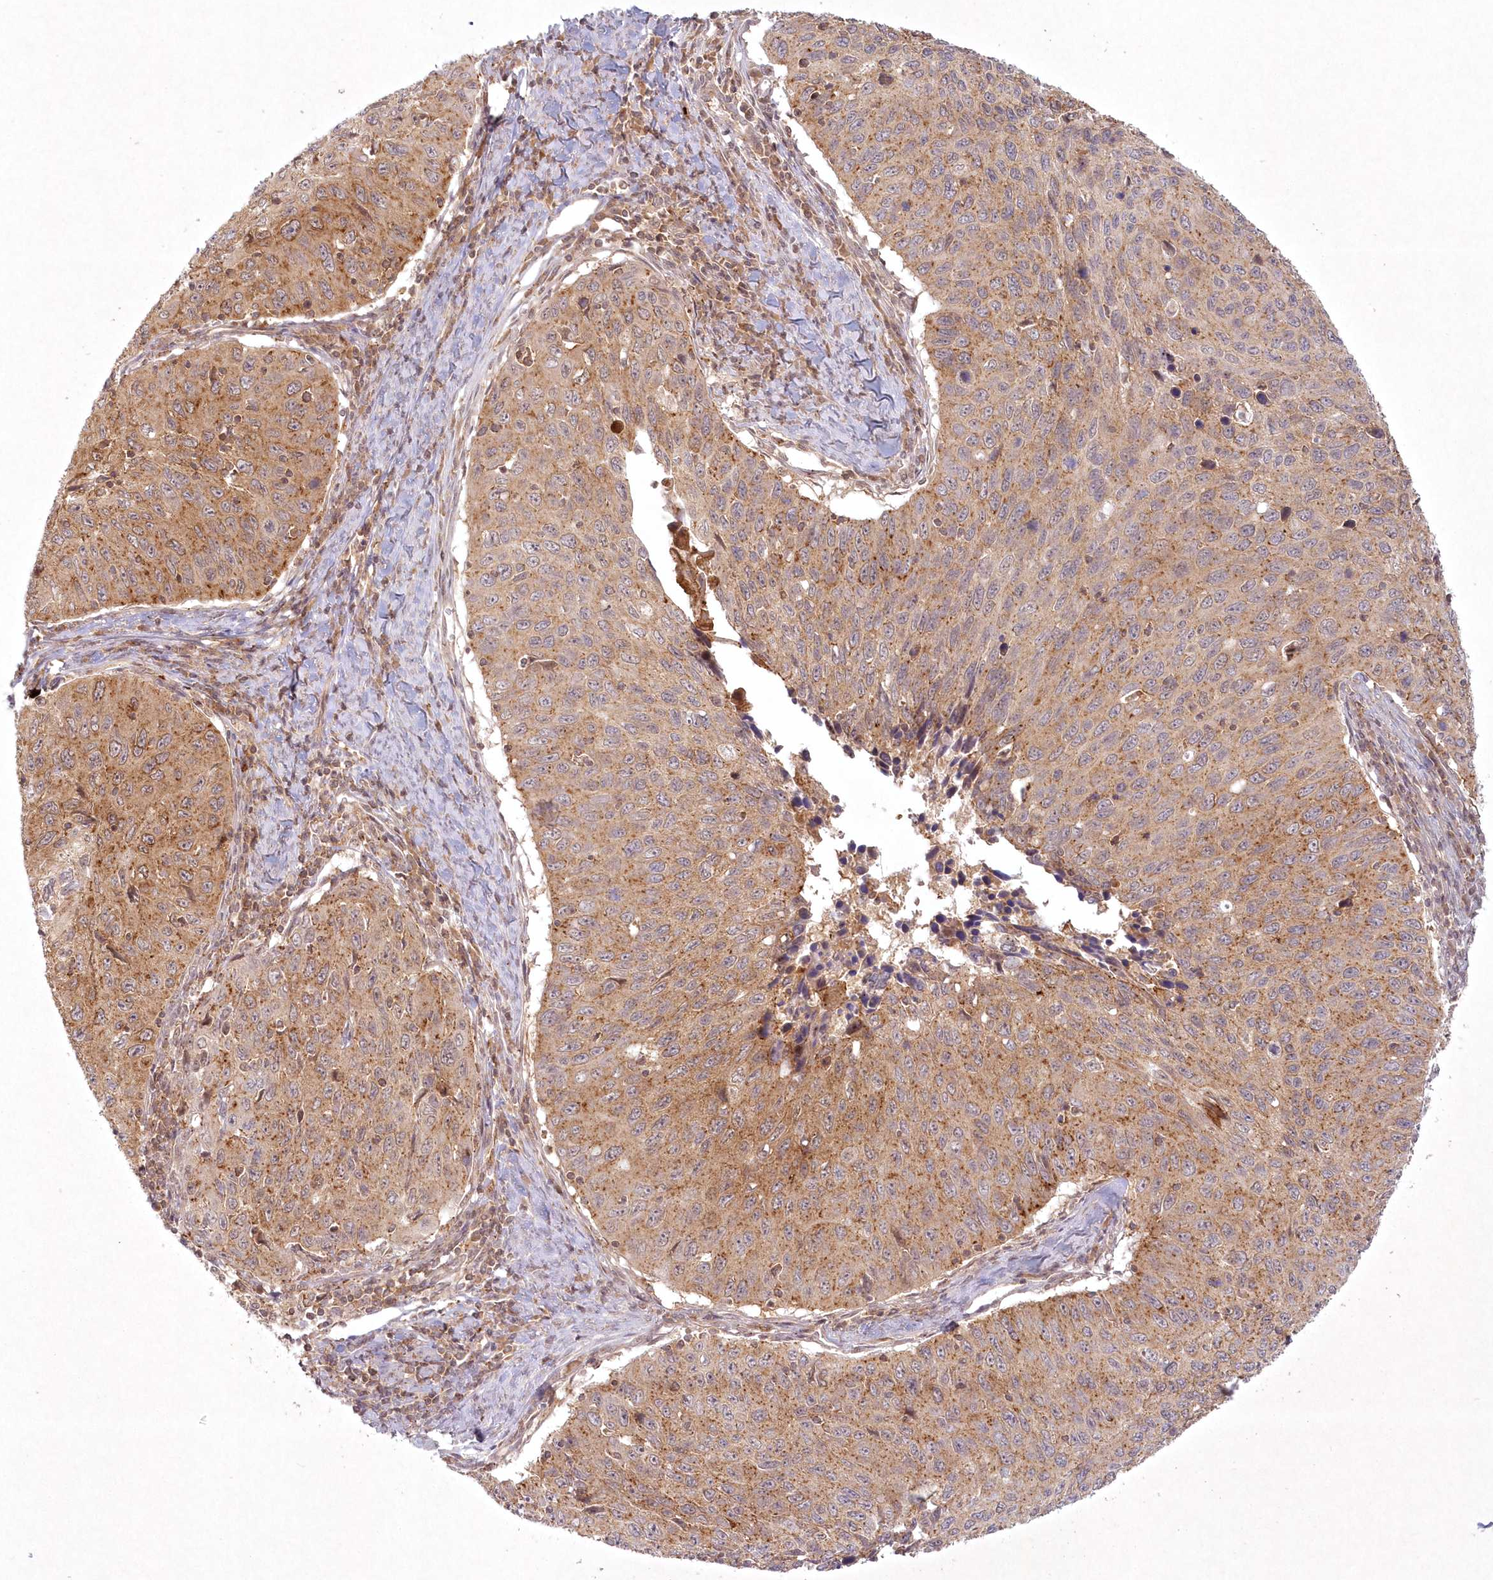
{"staining": {"intensity": "moderate", "quantity": ">75%", "location": "cytoplasmic/membranous"}, "tissue": "cervical cancer", "cell_type": "Tumor cells", "image_type": "cancer", "snomed": [{"axis": "morphology", "description": "Squamous cell carcinoma, NOS"}, {"axis": "topography", "description": "Cervix"}], "caption": "This is an image of immunohistochemistry (IHC) staining of cervical cancer, which shows moderate positivity in the cytoplasmic/membranous of tumor cells.", "gene": "TOGARAM2", "patient": {"sex": "female", "age": 53}}